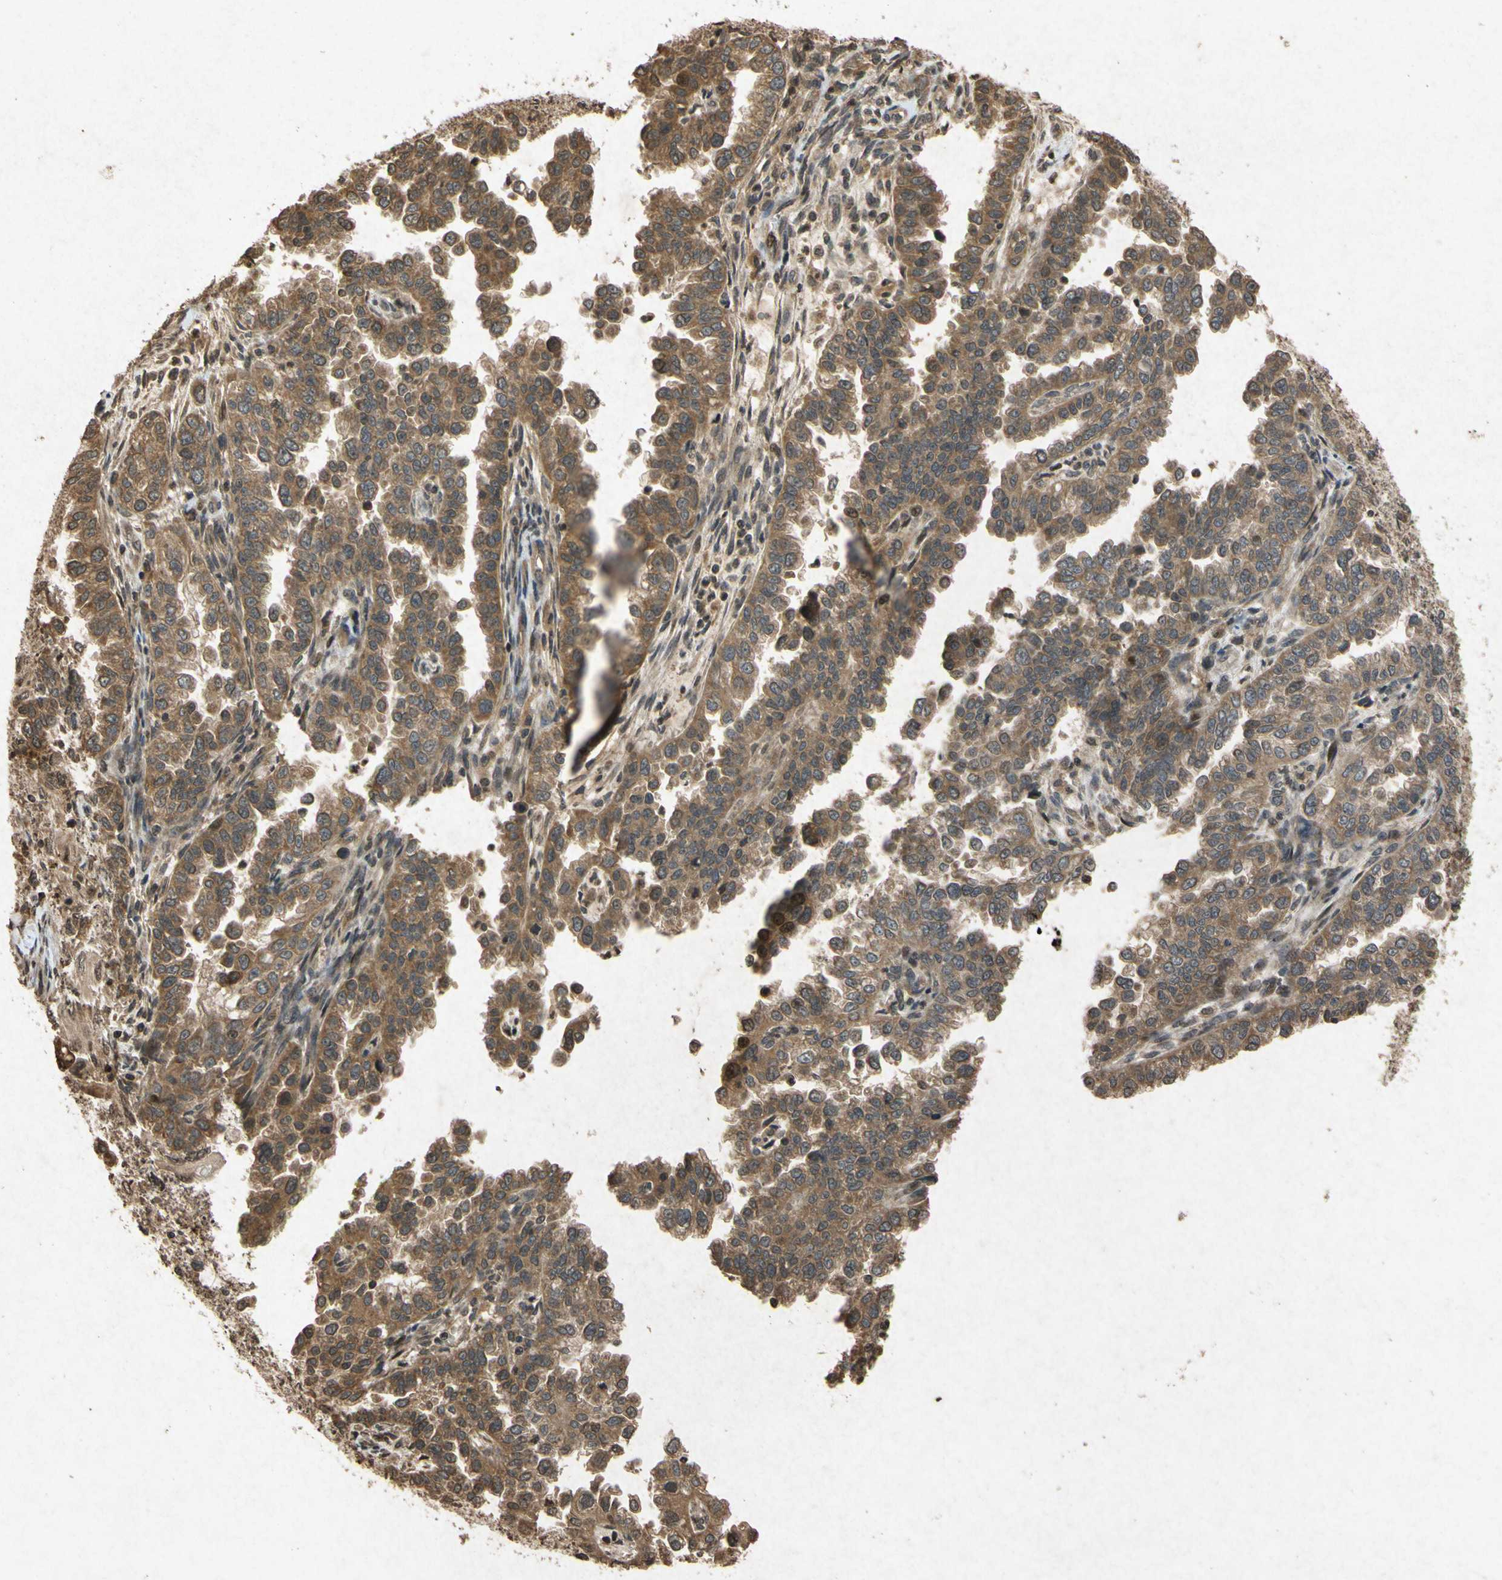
{"staining": {"intensity": "moderate", "quantity": ">75%", "location": "cytoplasmic/membranous"}, "tissue": "endometrial cancer", "cell_type": "Tumor cells", "image_type": "cancer", "snomed": [{"axis": "morphology", "description": "Adenocarcinoma, NOS"}, {"axis": "topography", "description": "Endometrium"}], "caption": "Protein expression analysis of human endometrial adenocarcinoma reveals moderate cytoplasmic/membranous expression in approximately >75% of tumor cells.", "gene": "ATP6V1H", "patient": {"sex": "female", "age": 85}}